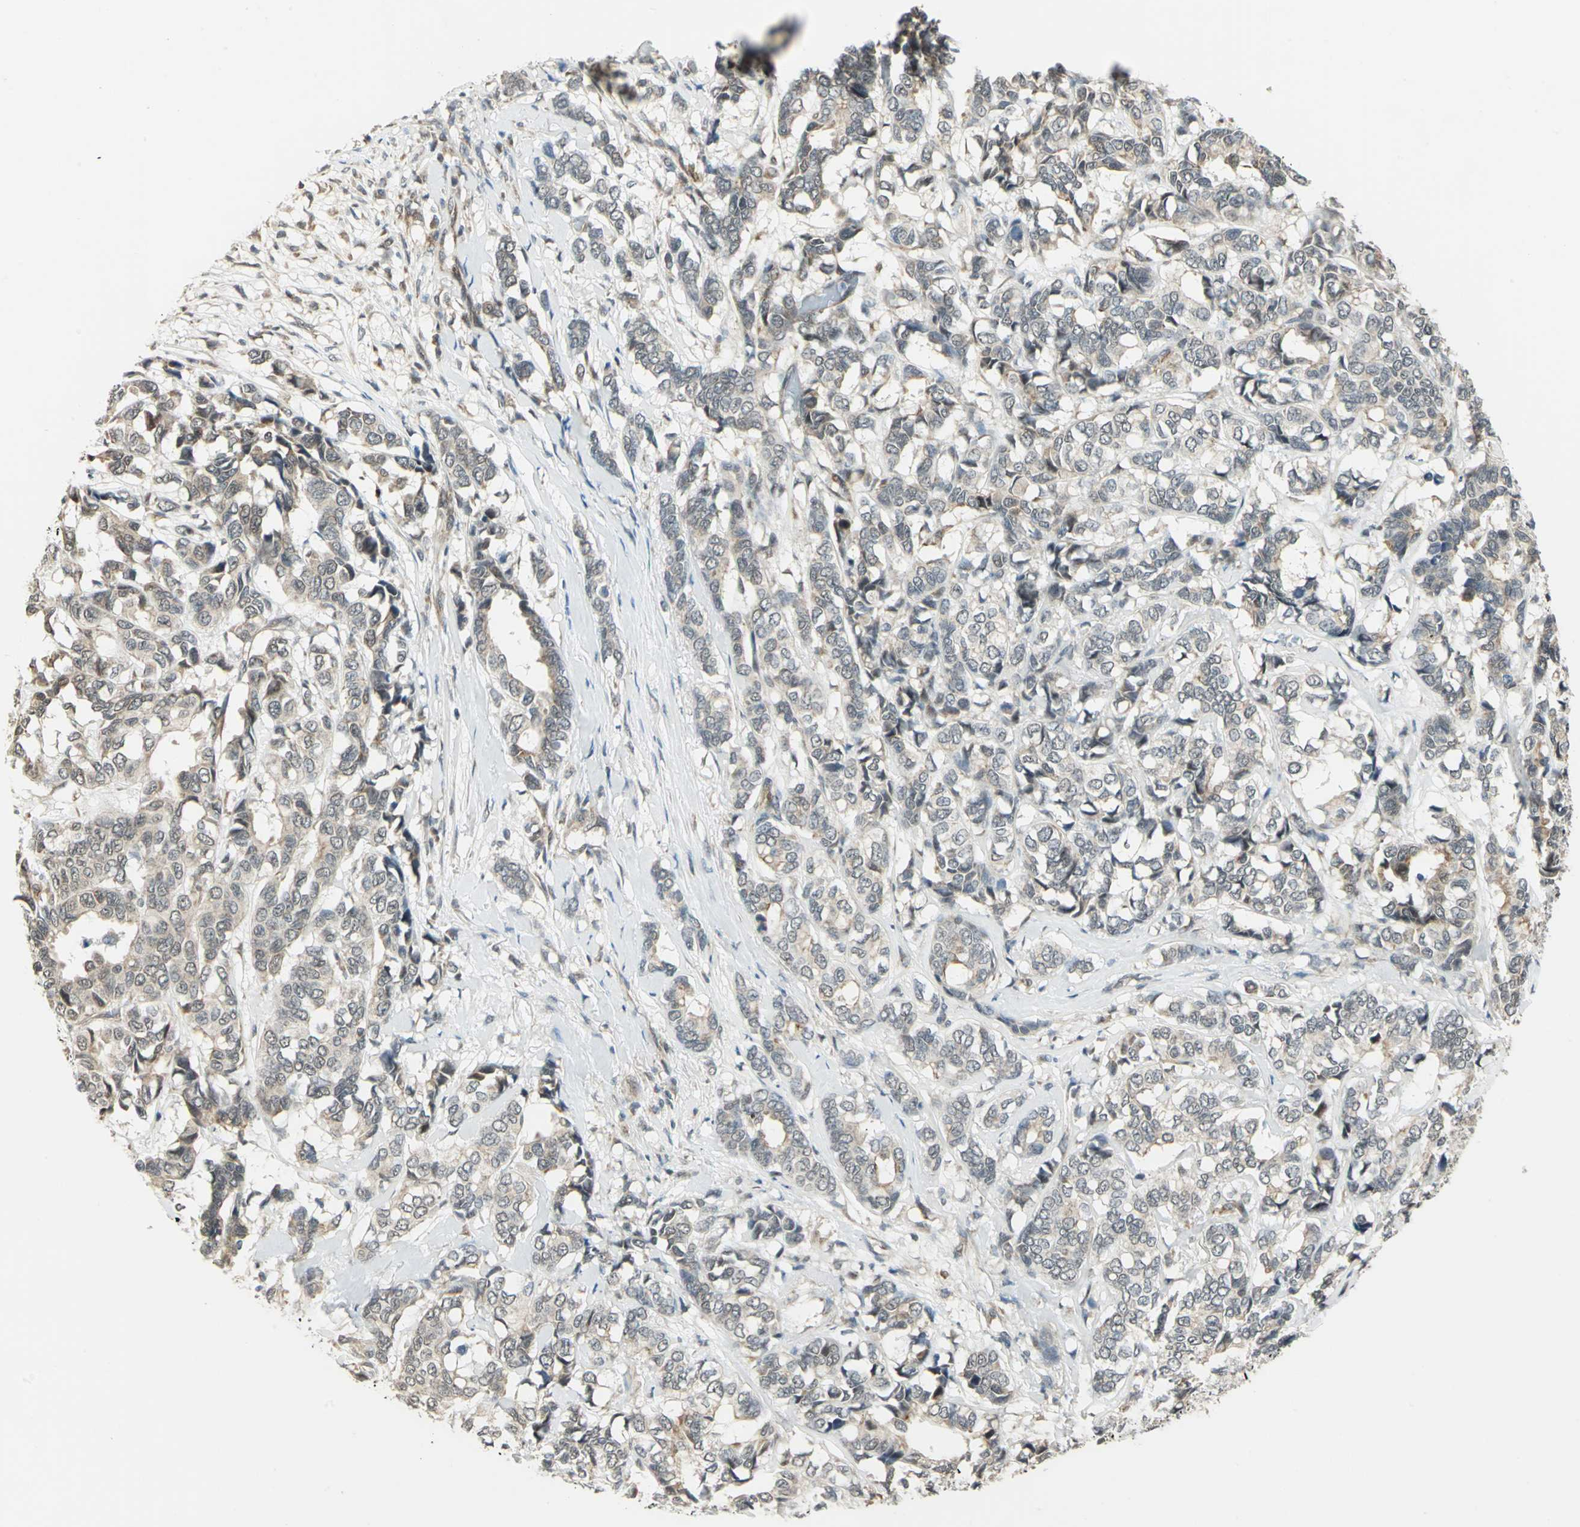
{"staining": {"intensity": "weak", "quantity": "25%-75%", "location": "cytoplasmic/membranous"}, "tissue": "breast cancer", "cell_type": "Tumor cells", "image_type": "cancer", "snomed": [{"axis": "morphology", "description": "Duct carcinoma"}, {"axis": "topography", "description": "Breast"}], "caption": "An IHC micrograph of neoplastic tissue is shown. Protein staining in brown highlights weak cytoplasmic/membranous positivity in breast intraductal carcinoma within tumor cells.", "gene": "PLAGL2", "patient": {"sex": "female", "age": 87}}